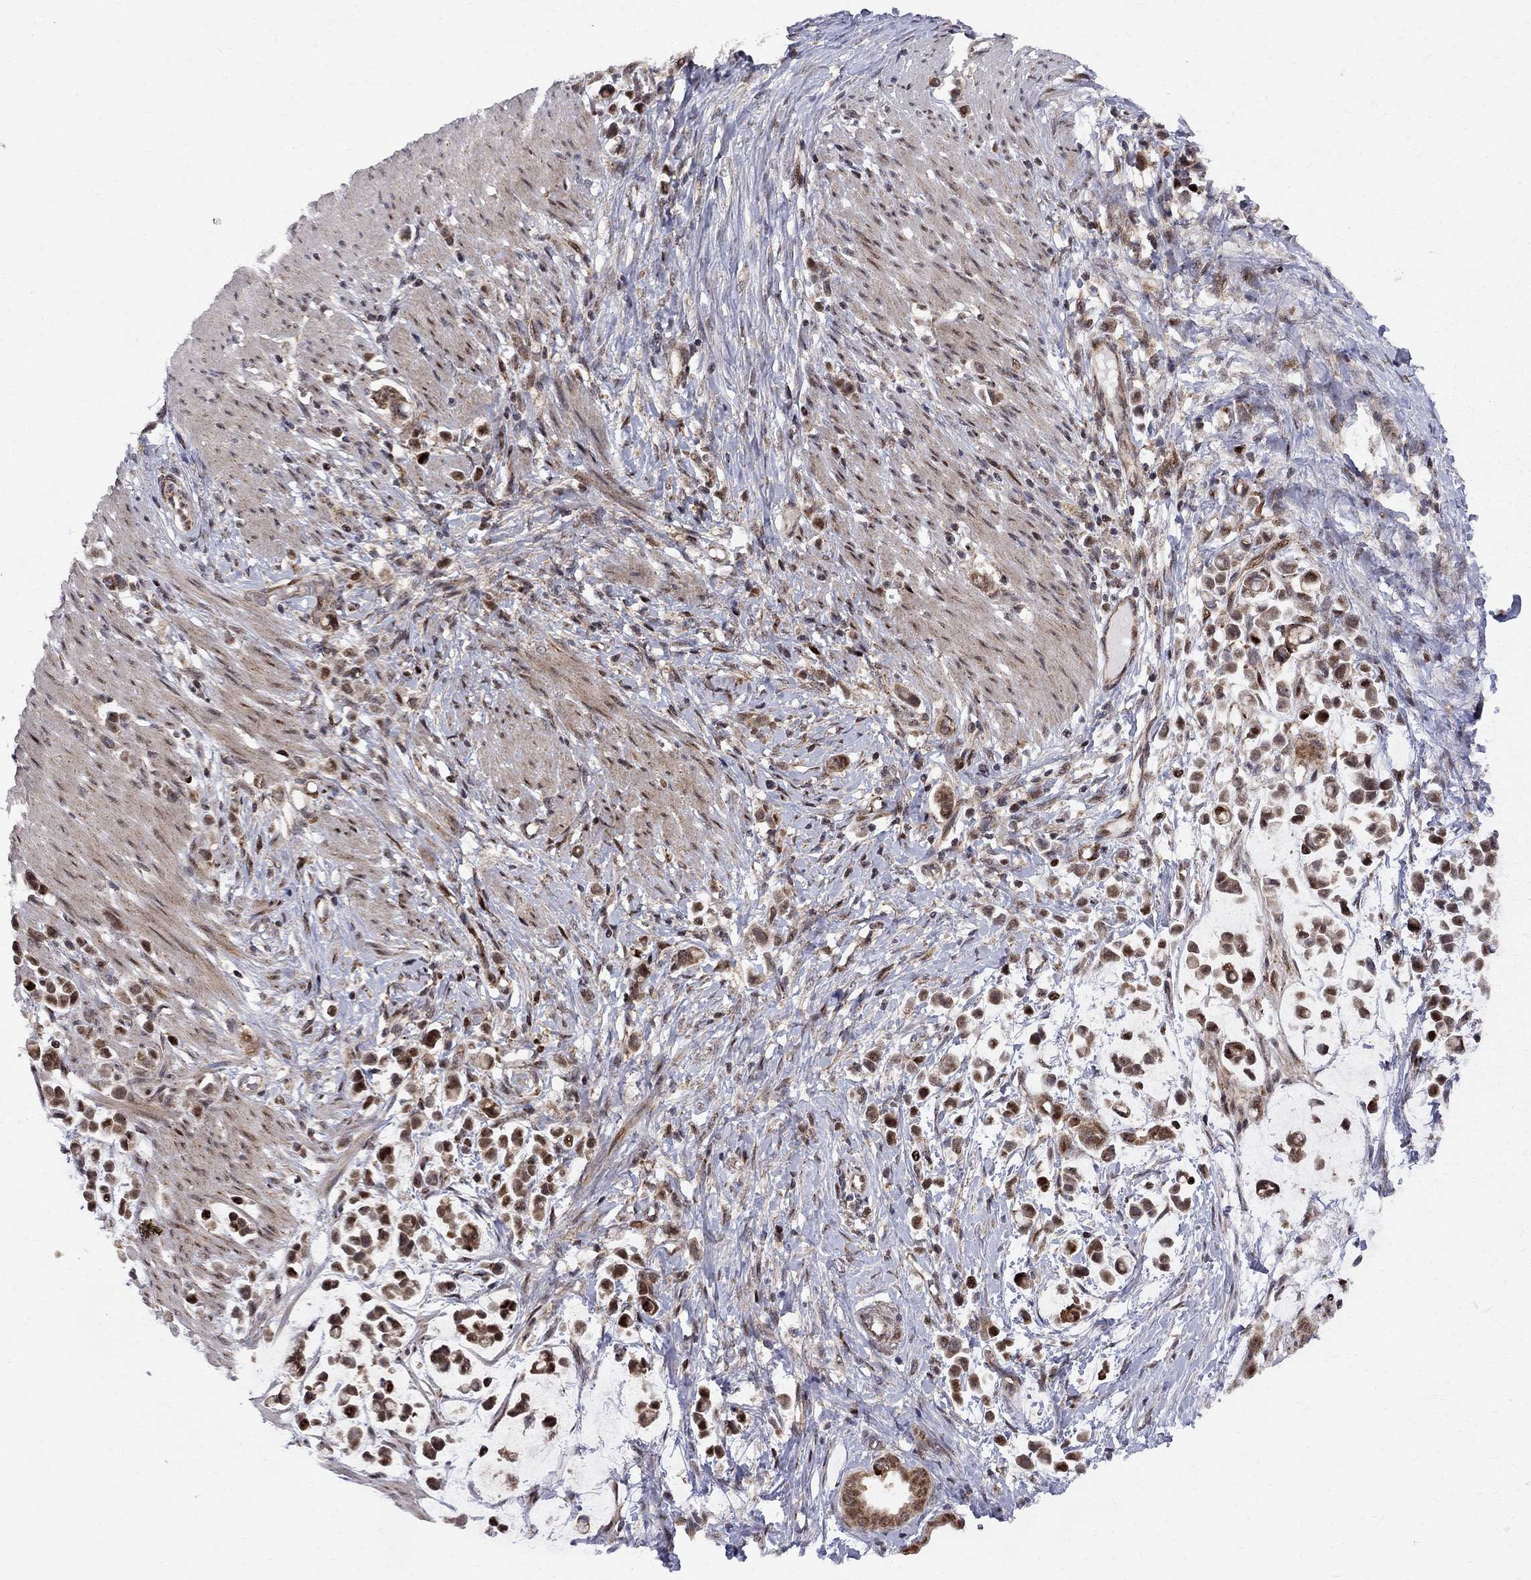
{"staining": {"intensity": "moderate", "quantity": ">75%", "location": "cytoplasmic/membranous,nuclear"}, "tissue": "stomach cancer", "cell_type": "Tumor cells", "image_type": "cancer", "snomed": [{"axis": "morphology", "description": "Adenocarcinoma, NOS"}, {"axis": "topography", "description": "Stomach"}], "caption": "Stomach adenocarcinoma stained for a protein exhibits moderate cytoplasmic/membranous and nuclear positivity in tumor cells. (DAB (3,3'-diaminobenzidine) = brown stain, brightfield microscopy at high magnification).", "gene": "ELOB", "patient": {"sex": "male", "age": 82}}